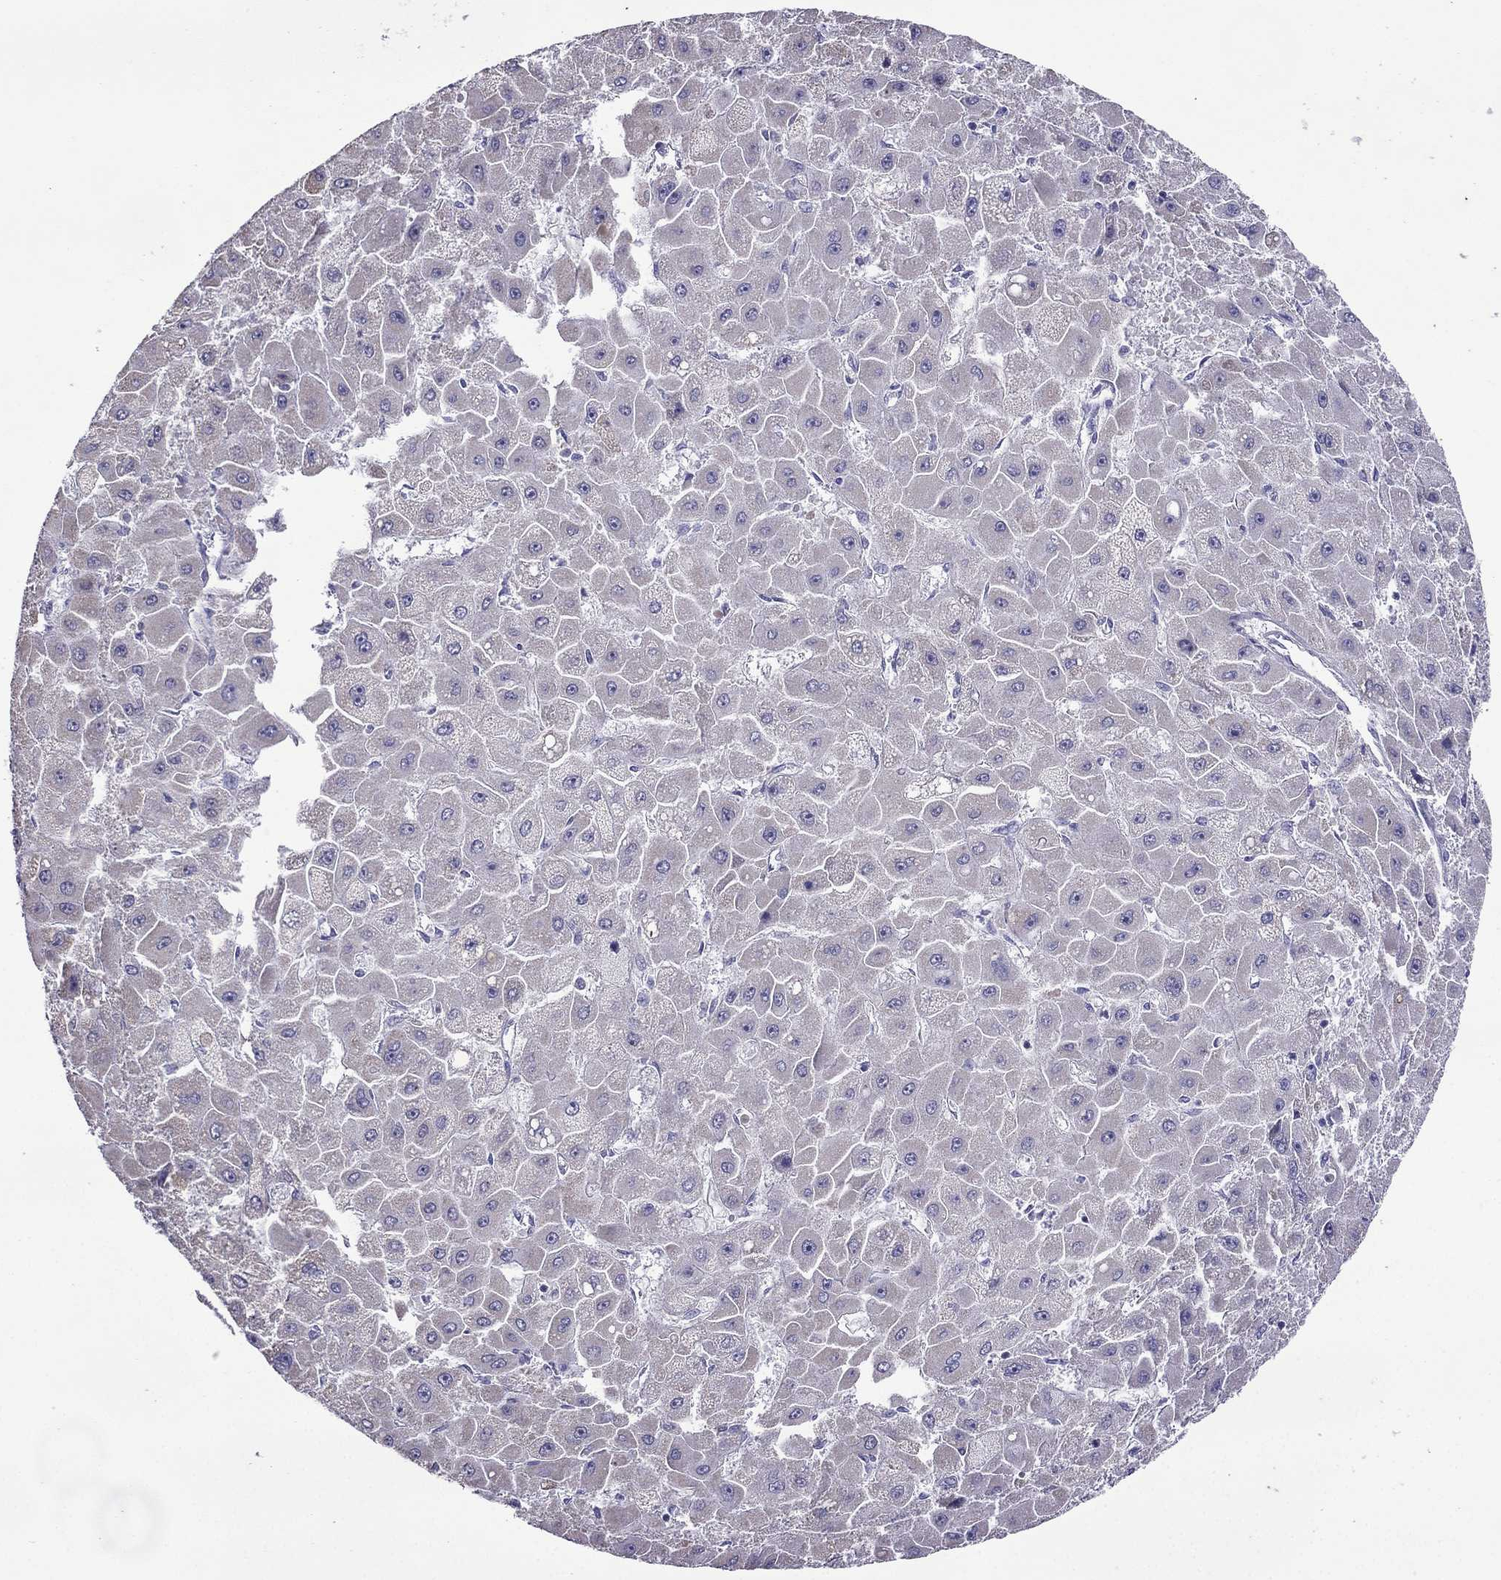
{"staining": {"intensity": "negative", "quantity": "none", "location": "none"}, "tissue": "liver cancer", "cell_type": "Tumor cells", "image_type": "cancer", "snomed": [{"axis": "morphology", "description": "Carcinoma, Hepatocellular, NOS"}, {"axis": "topography", "description": "Liver"}], "caption": "A micrograph of liver cancer (hepatocellular carcinoma) stained for a protein demonstrates no brown staining in tumor cells.", "gene": "DSC1", "patient": {"sex": "female", "age": 25}}